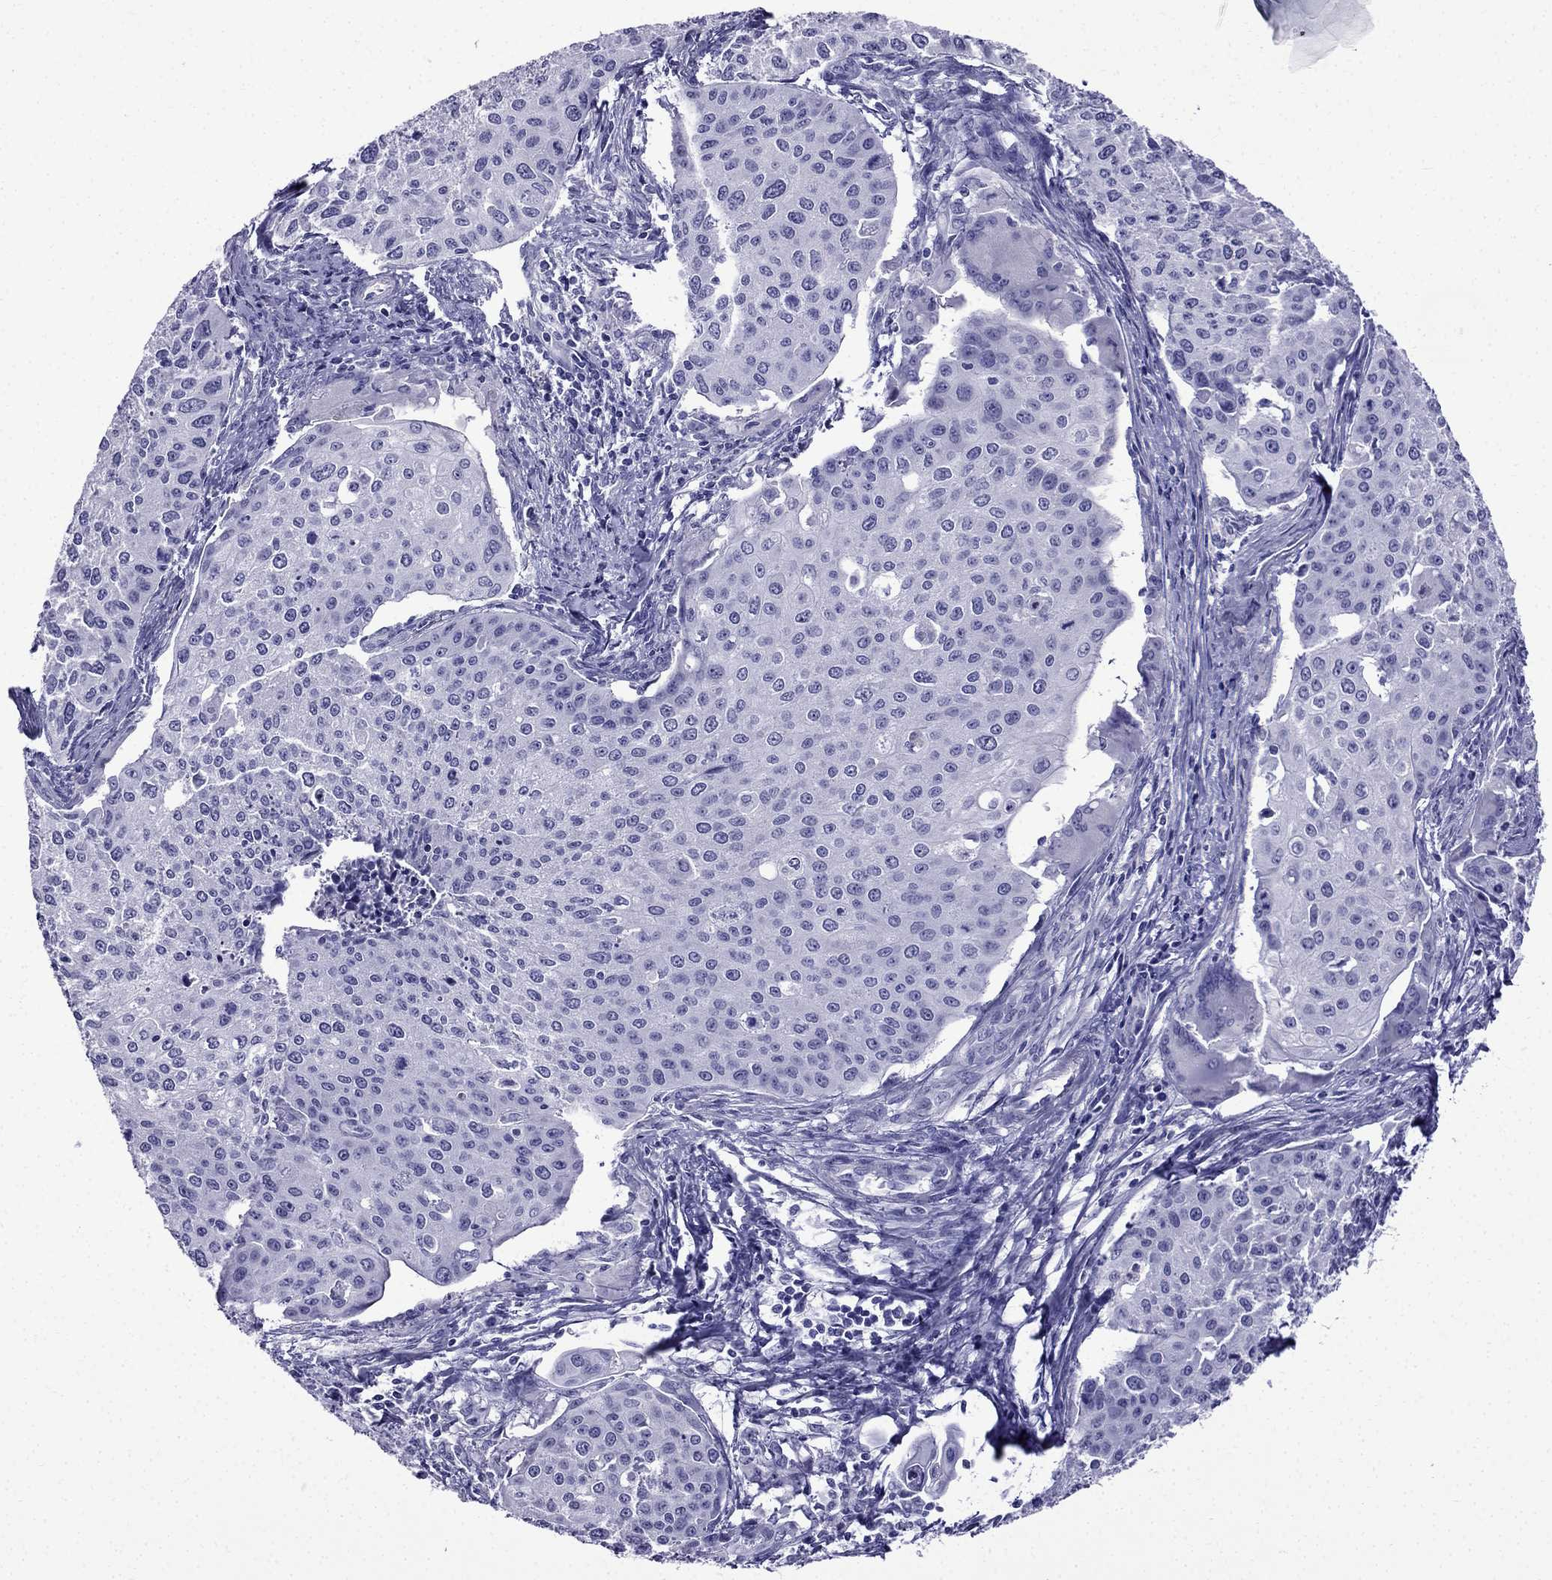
{"staining": {"intensity": "negative", "quantity": "none", "location": "none"}, "tissue": "cervical cancer", "cell_type": "Tumor cells", "image_type": "cancer", "snomed": [{"axis": "morphology", "description": "Squamous cell carcinoma, NOS"}, {"axis": "topography", "description": "Cervix"}], "caption": "The IHC photomicrograph has no significant expression in tumor cells of cervical cancer (squamous cell carcinoma) tissue. (DAB immunohistochemistry visualized using brightfield microscopy, high magnification).", "gene": "ERC2", "patient": {"sex": "female", "age": 38}}